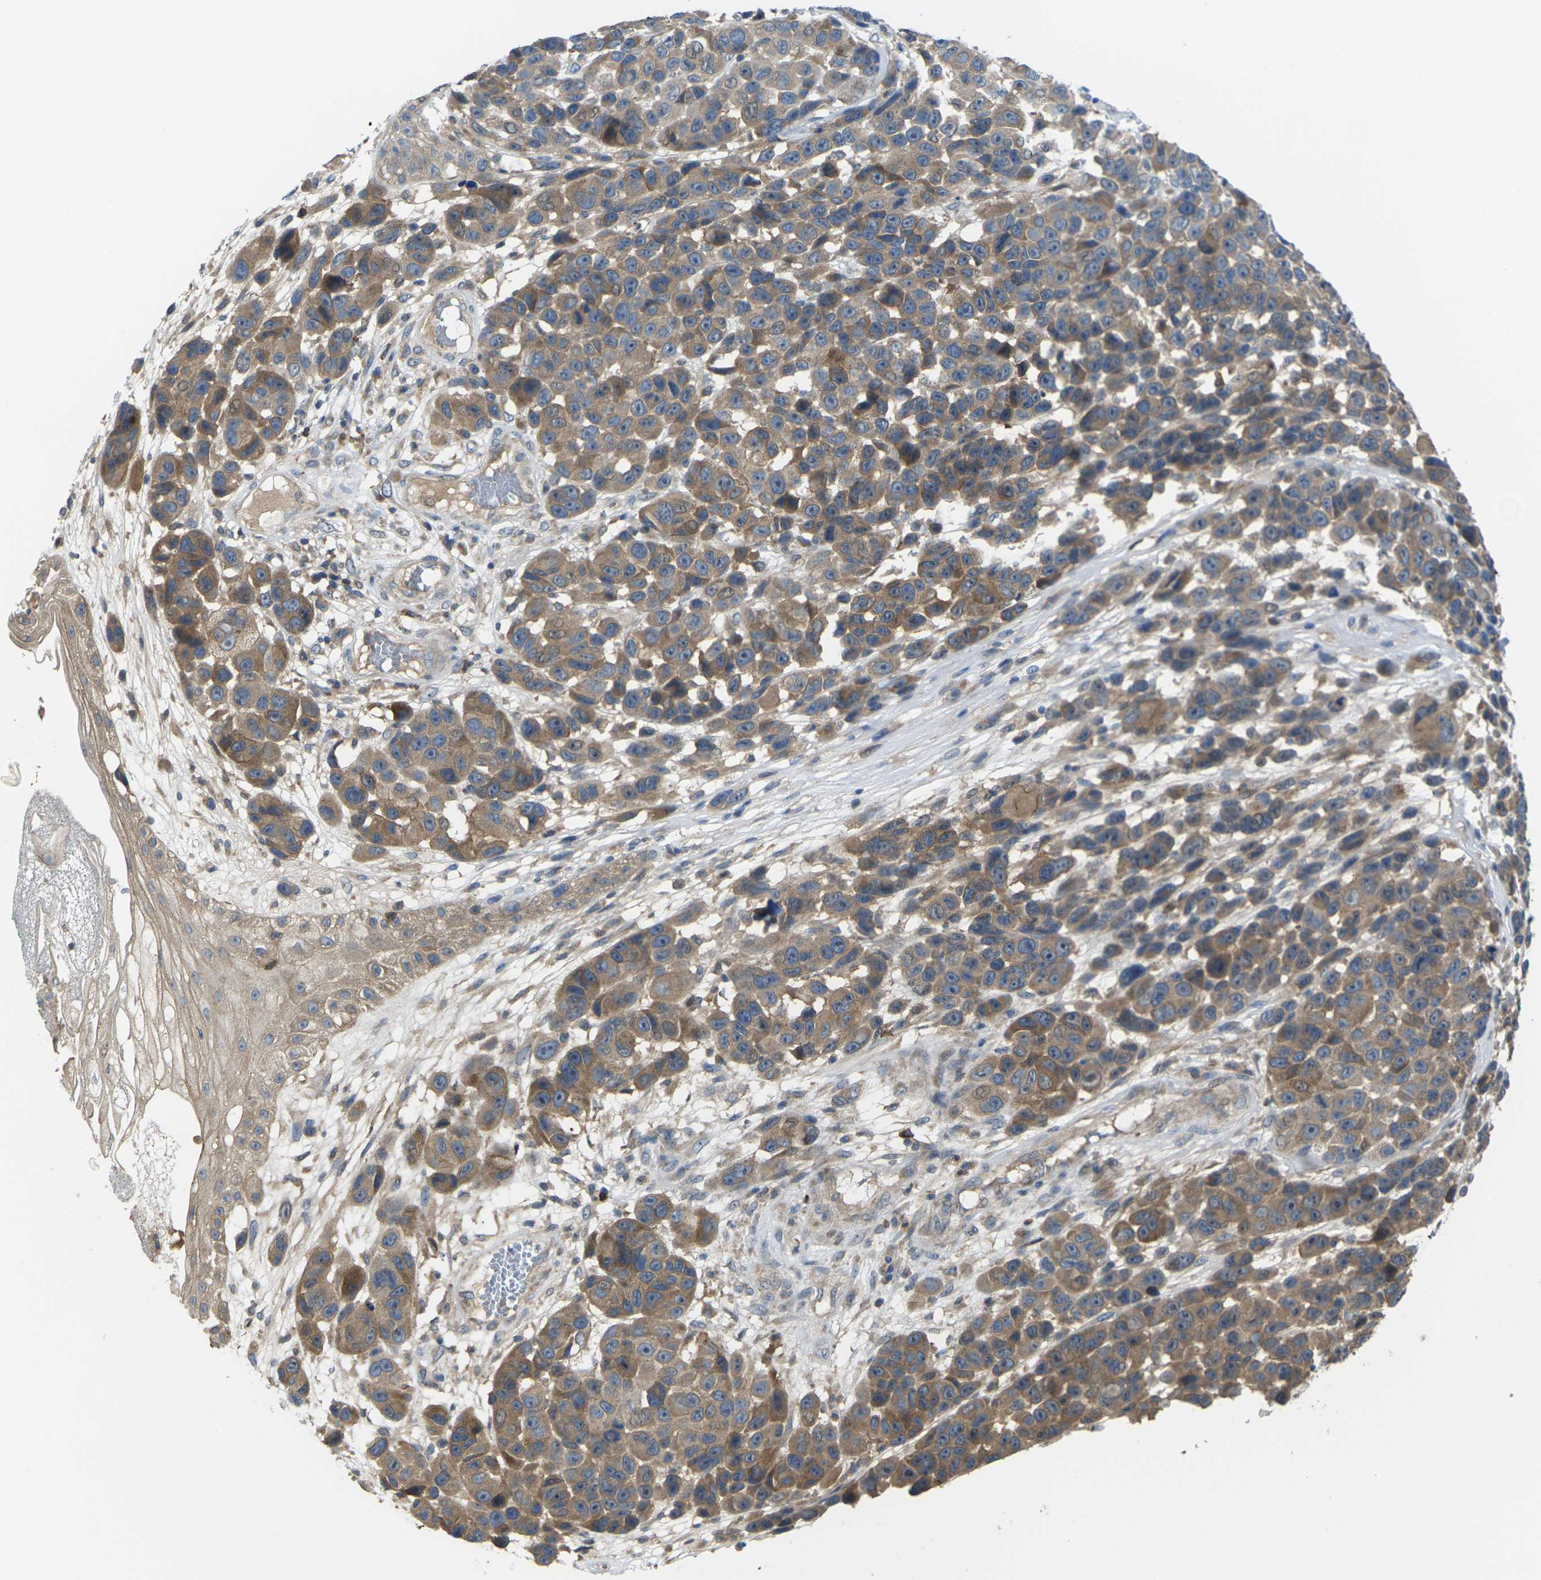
{"staining": {"intensity": "moderate", "quantity": "25%-75%", "location": "cytoplasmic/membranous"}, "tissue": "melanoma", "cell_type": "Tumor cells", "image_type": "cancer", "snomed": [{"axis": "morphology", "description": "Malignant melanoma, NOS"}, {"axis": "topography", "description": "Skin"}], "caption": "Brown immunohistochemical staining in malignant melanoma exhibits moderate cytoplasmic/membranous staining in about 25%-75% of tumor cells.", "gene": "TIAM1", "patient": {"sex": "male", "age": 53}}